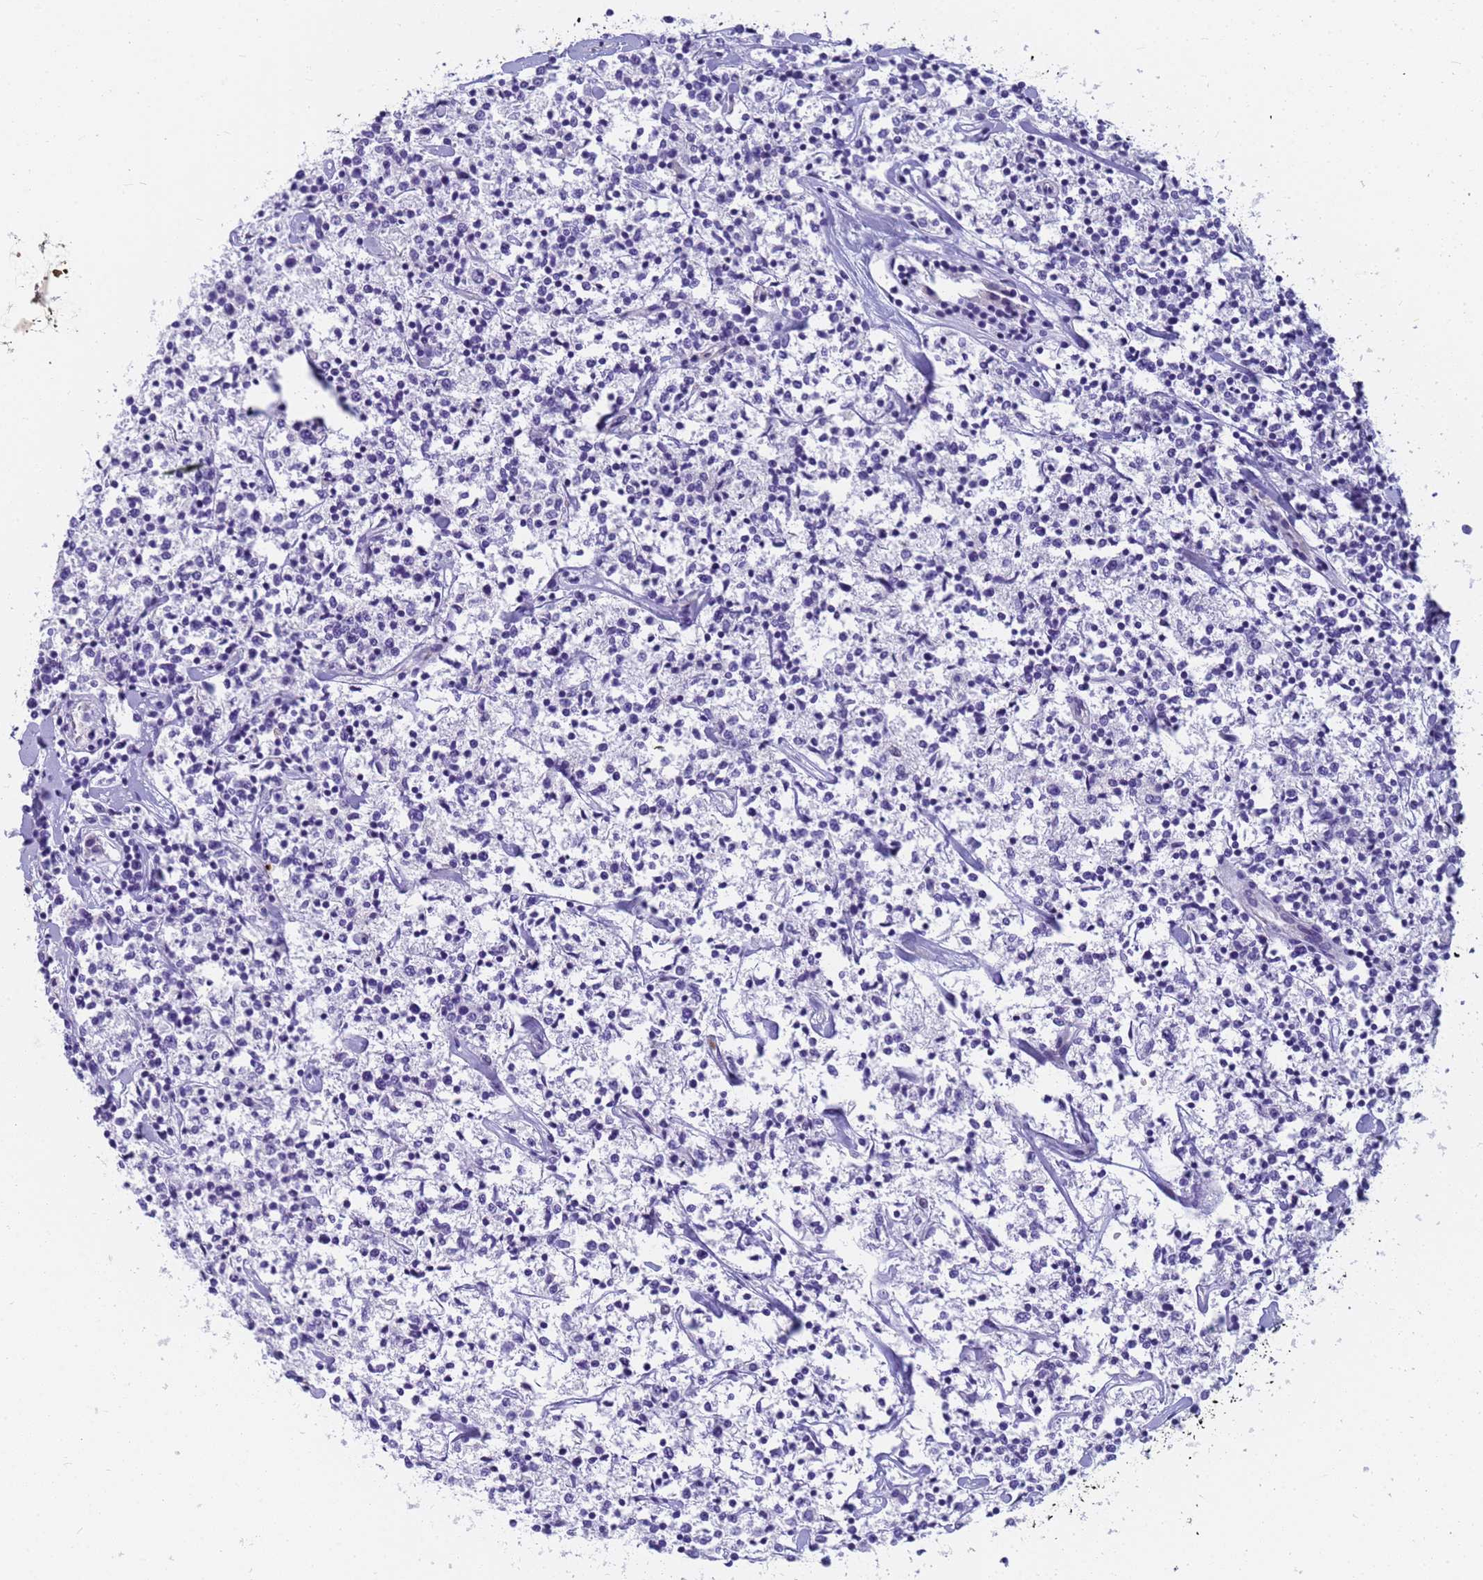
{"staining": {"intensity": "negative", "quantity": "none", "location": "none"}, "tissue": "lymphoma", "cell_type": "Tumor cells", "image_type": "cancer", "snomed": [{"axis": "morphology", "description": "Malignant lymphoma, non-Hodgkin's type, Low grade"}, {"axis": "topography", "description": "Small intestine"}], "caption": "Low-grade malignant lymphoma, non-Hodgkin's type was stained to show a protein in brown. There is no significant positivity in tumor cells.", "gene": "RNASE2", "patient": {"sex": "female", "age": 59}}